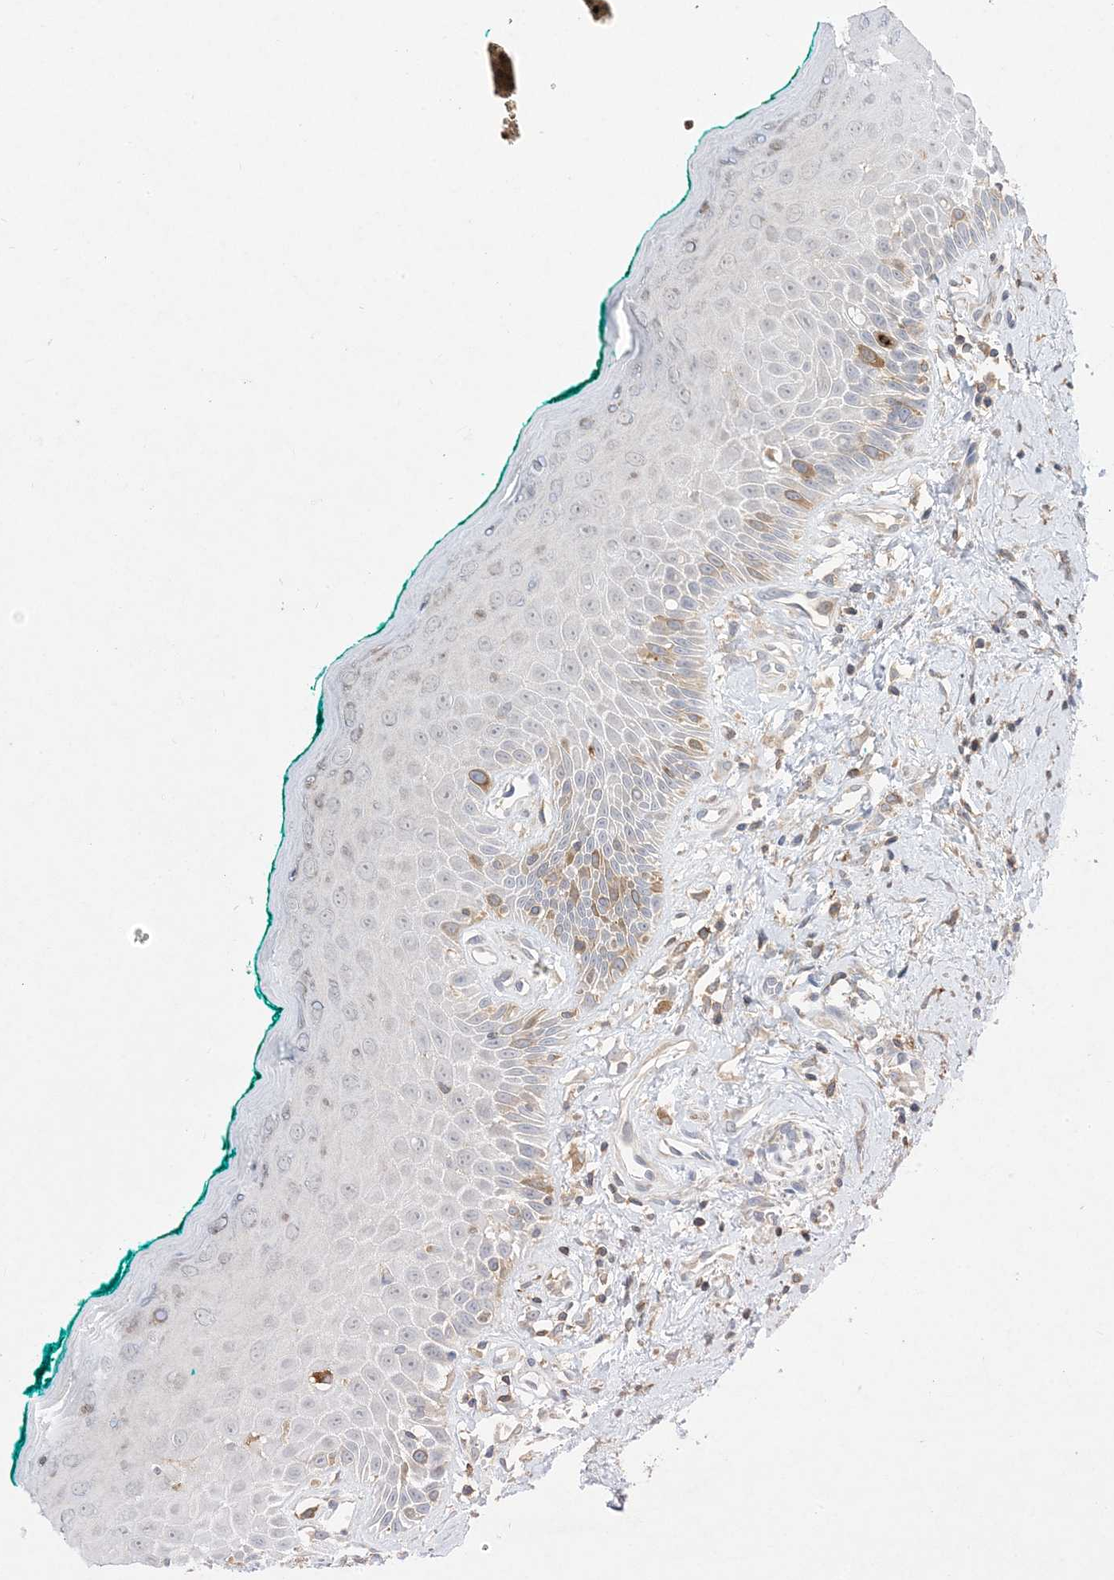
{"staining": {"intensity": "moderate", "quantity": "<25%", "location": "cytoplasmic/membranous"}, "tissue": "oral mucosa", "cell_type": "Squamous epithelial cells", "image_type": "normal", "snomed": [{"axis": "morphology", "description": "Normal tissue, NOS"}, {"axis": "topography", "description": "Oral tissue"}], "caption": "Immunohistochemical staining of normal human oral mucosa demonstrates low levels of moderate cytoplasmic/membranous staining in about <25% of squamous epithelial cells.", "gene": "AOC1", "patient": {"sex": "female", "age": 70}}